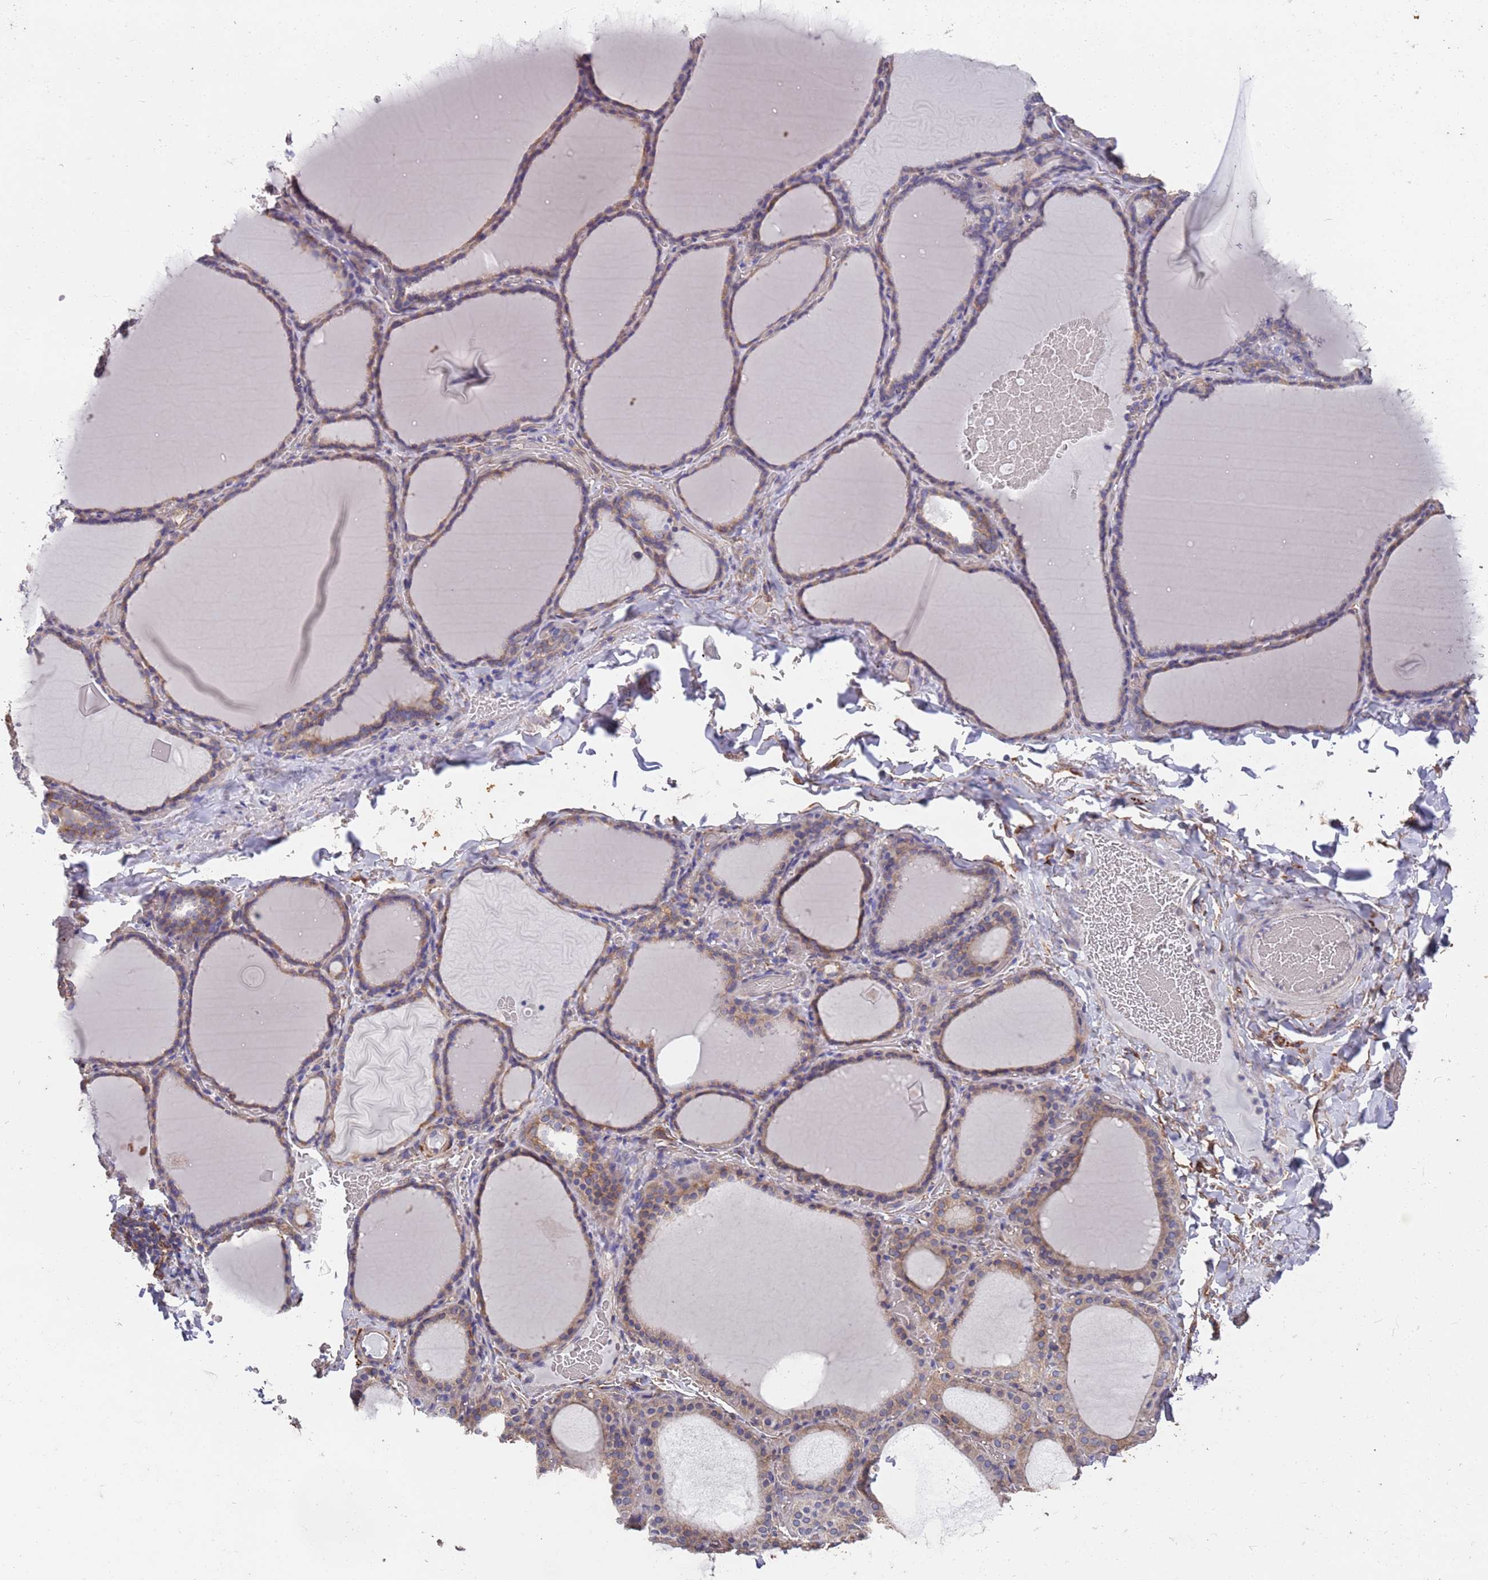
{"staining": {"intensity": "weak", "quantity": ">75%", "location": "cytoplasmic/membranous"}, "tissue": "thyroid gland", "cell_type": "Glandular cells", "image_type": "normal", "snomed": [{"axis": "morphology", "description": "Normal tissue, NOS"}, {"axis": "topography", "description": "Thyroid gland"}], "caption": "Weak cytoplasmic/membranous positivity for a protein is identified in approximately >75% of glandular cells of normal thyroid gland using immunohistochemistry (IHC).", "gene": "ANK2", "patient": {"sex": "female", "age": 39}}